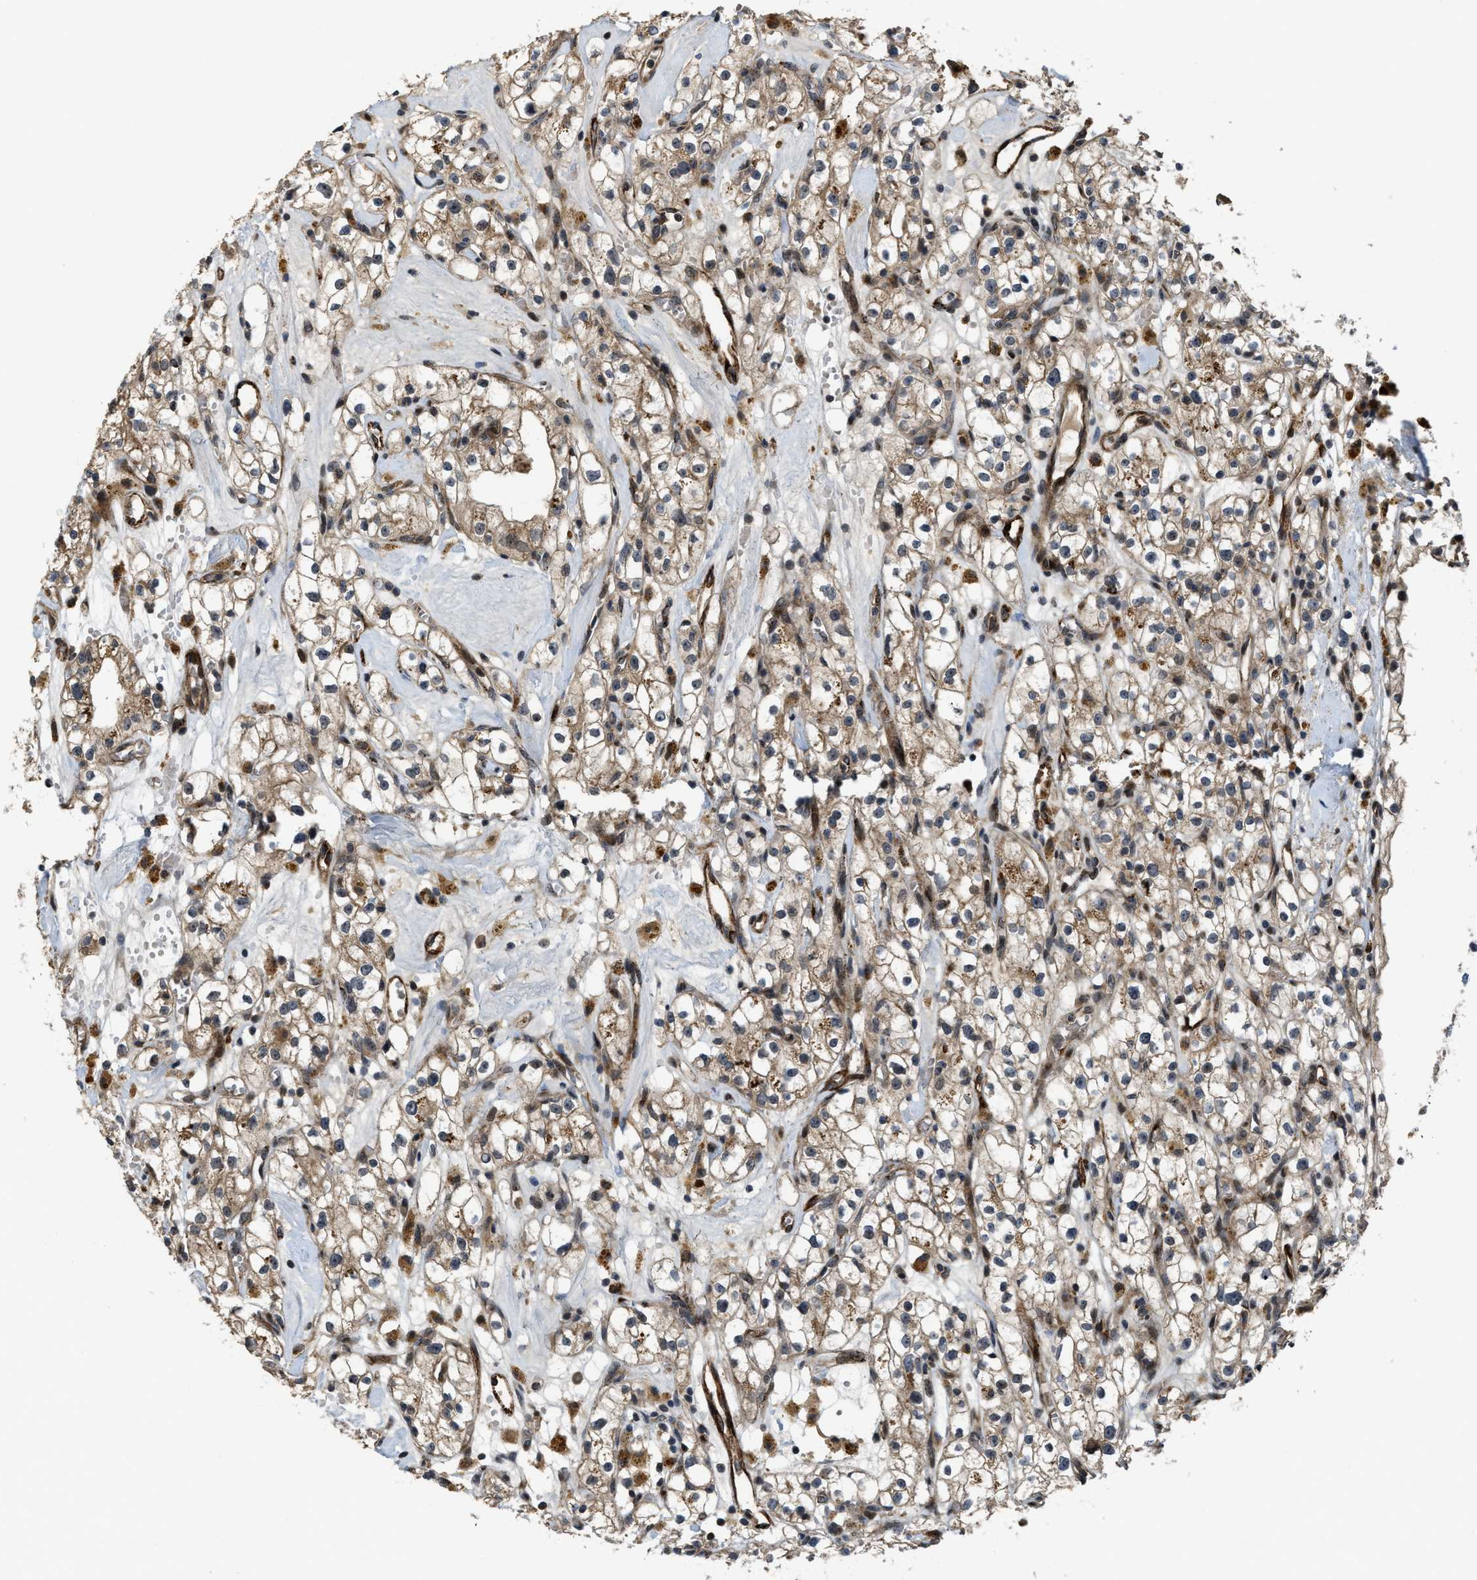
{"staining": {"intensity": "weak", "quantity": ">75%", "location": "cytoplasmic/membranous"}, "tissue": "renal cancer", "cell_type": "Tumor cells", "image_type": "cancer", "snomed": [{"axis": "morphology", "description": "Adenocarcinoma, NOS"}, {"axis": "topography", "description": "Kidney"}], "caption": "There is low levels of weak cytoplasmic/membranous staining in tumor cells of renal cancer (adenocarcinoma), as demonstrated by immunohistochemical staining (brown color).", "gene": "DPF2", "patient": {"sex": "male", "age": 56}}